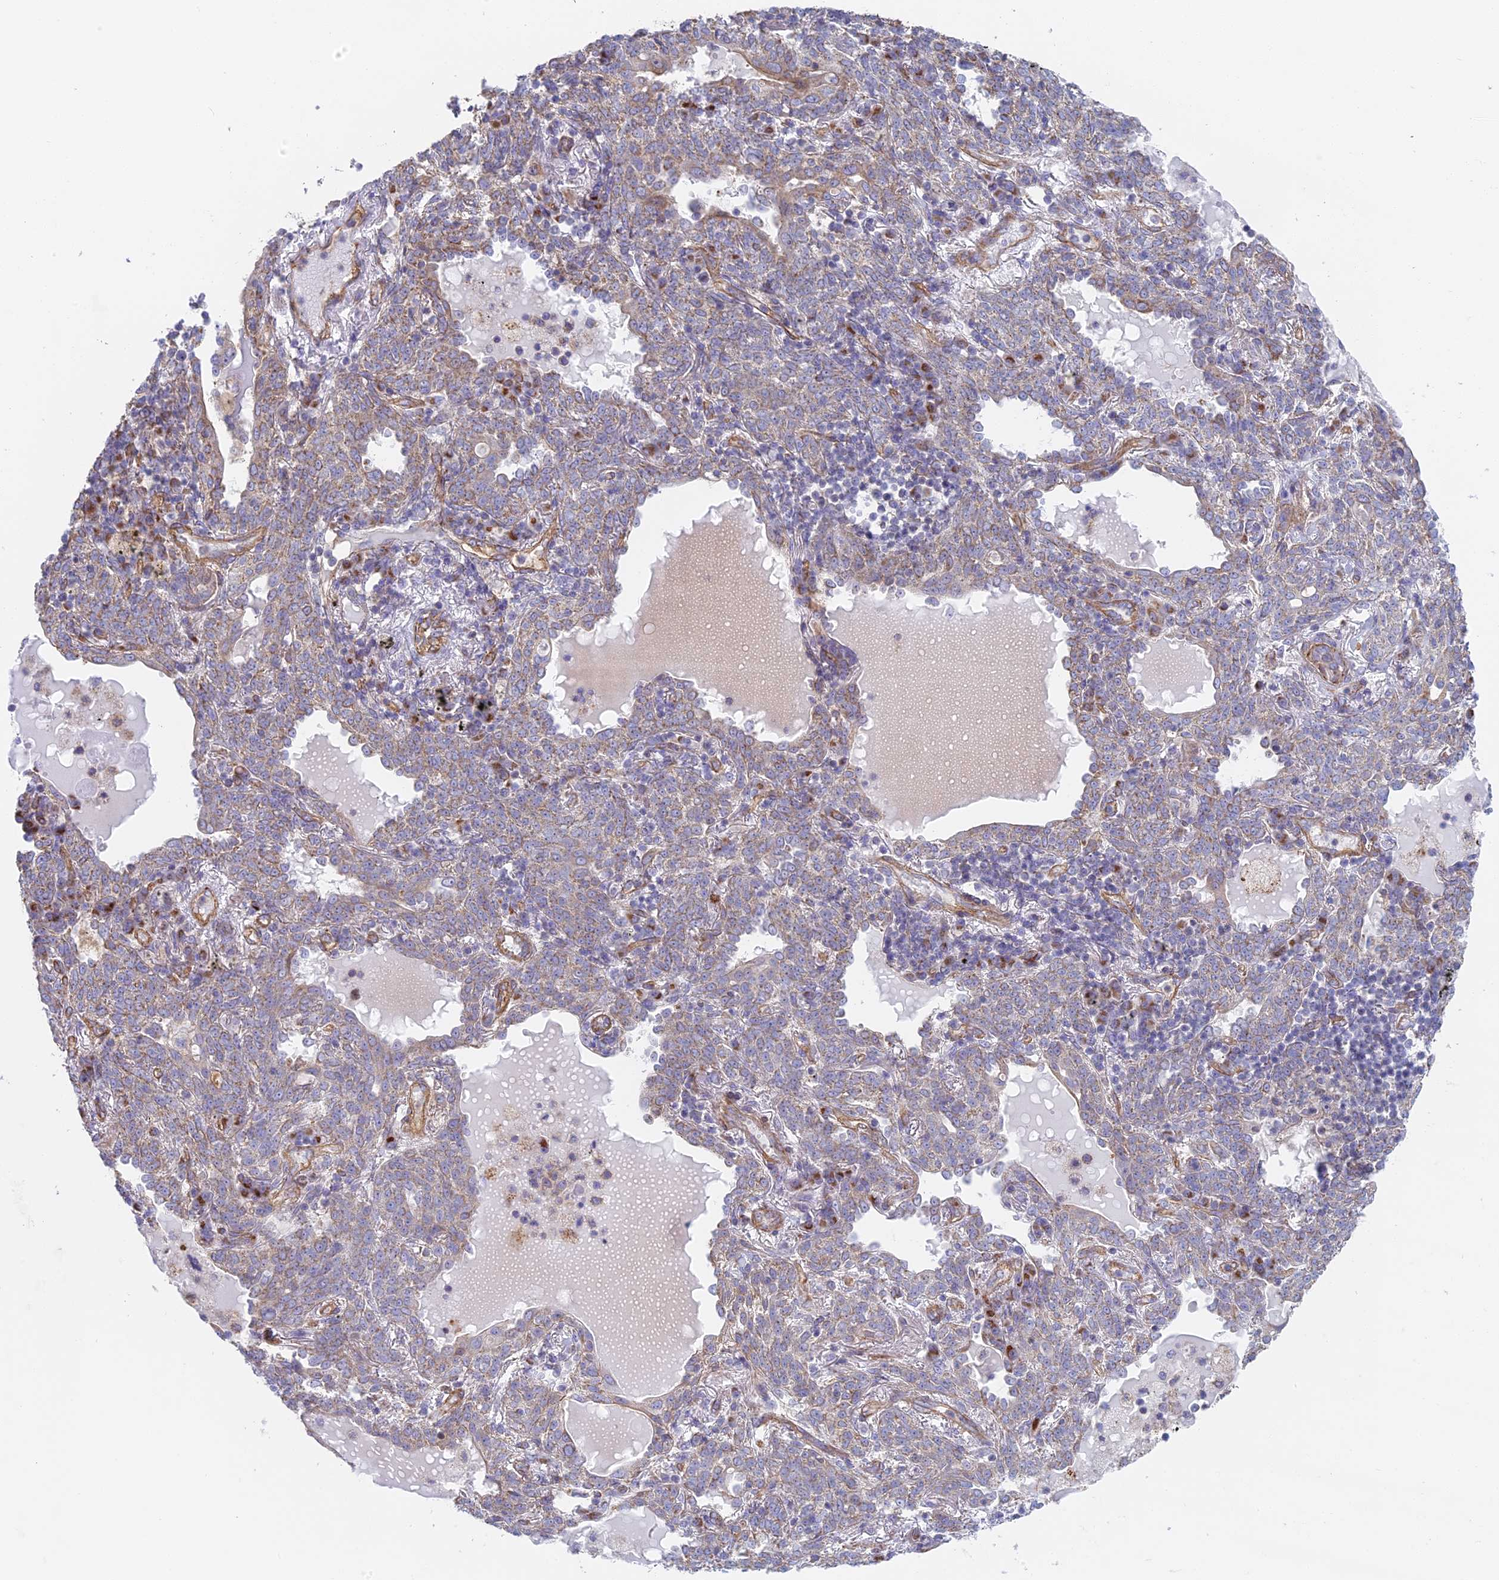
{"staining": {"intensity": "weak", "quantity": "<25%", "location": "cytoplasmic/membranous"}, "tissue": "lung cancer", "cell_type": "Tumor cells", "image_type": "cancer", "snomed": [{"axis": "morphology", "description": "Squamous cell carcinoma, NOS"}, {"axis": "topography", "description": "Lung"}], "caption": "Lung cancer (squamous cell carcinoma) was stained to show a protein in brown. There is no significant expression in tumor cells.", "gene": "DDA1", "patient": {"sex": "female", "age": 70}}